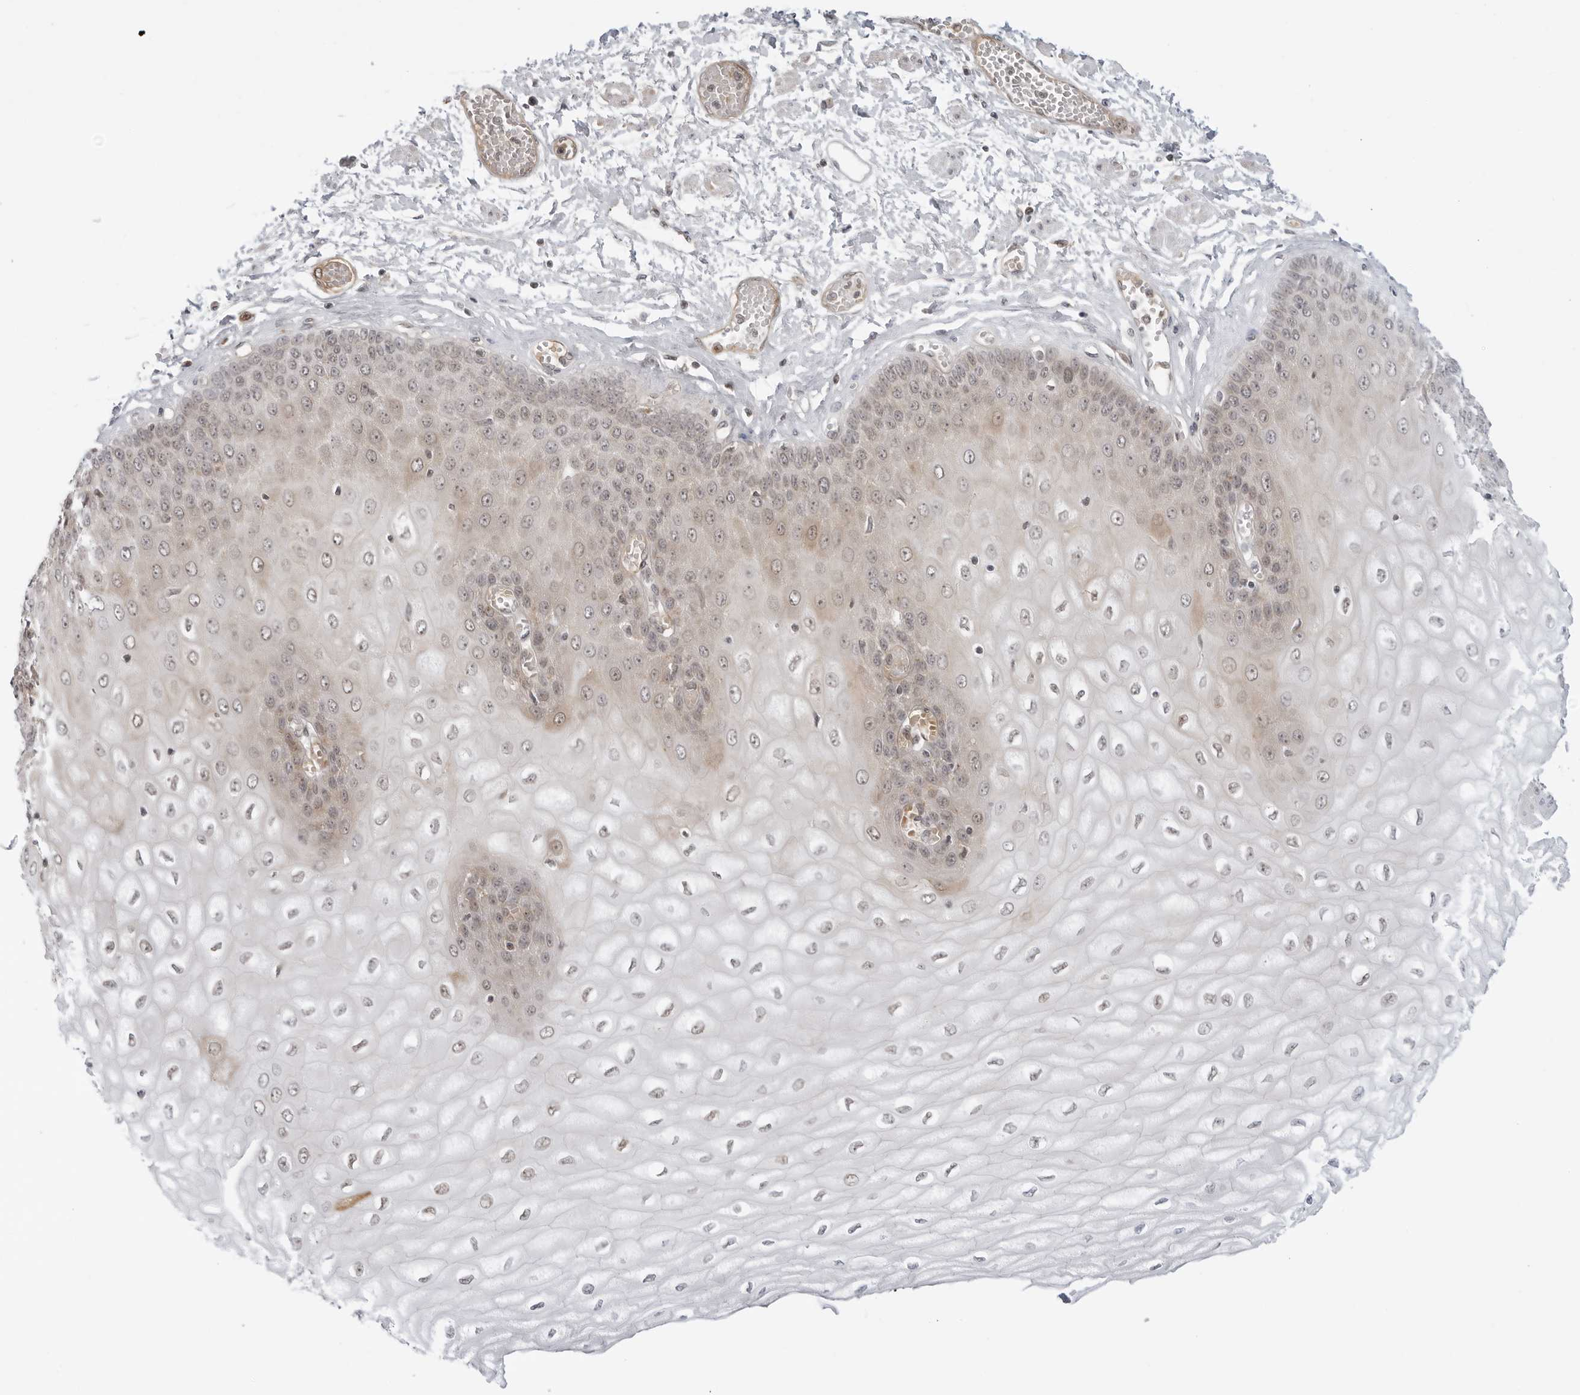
{"staining": {"intensity": "strong", "quantity": "25%-75%", "location": "nuclear"}, "tissue": "esophagus", "cell_type": "Squamous epithelial cells", "image_type": "normal", "snomed": [{"axis": "morphology", "description": "Normal tissue, NOS"}, {"axis": "topography", "description": "Esophagus"}], "caption": "Immunohistochemistry of benign human esophagus shows high levels of strong nuclear expression in approximately 25%-75% of squamous epithelial cells. The staining was performed using DAB (3,3'-diaminobenzidine), with brown indicating positive protein expression. Nuclei are stained blue with hematoxylin.", "gene": "SUGCT", "patient": {"sex": "male", "age": 60}}